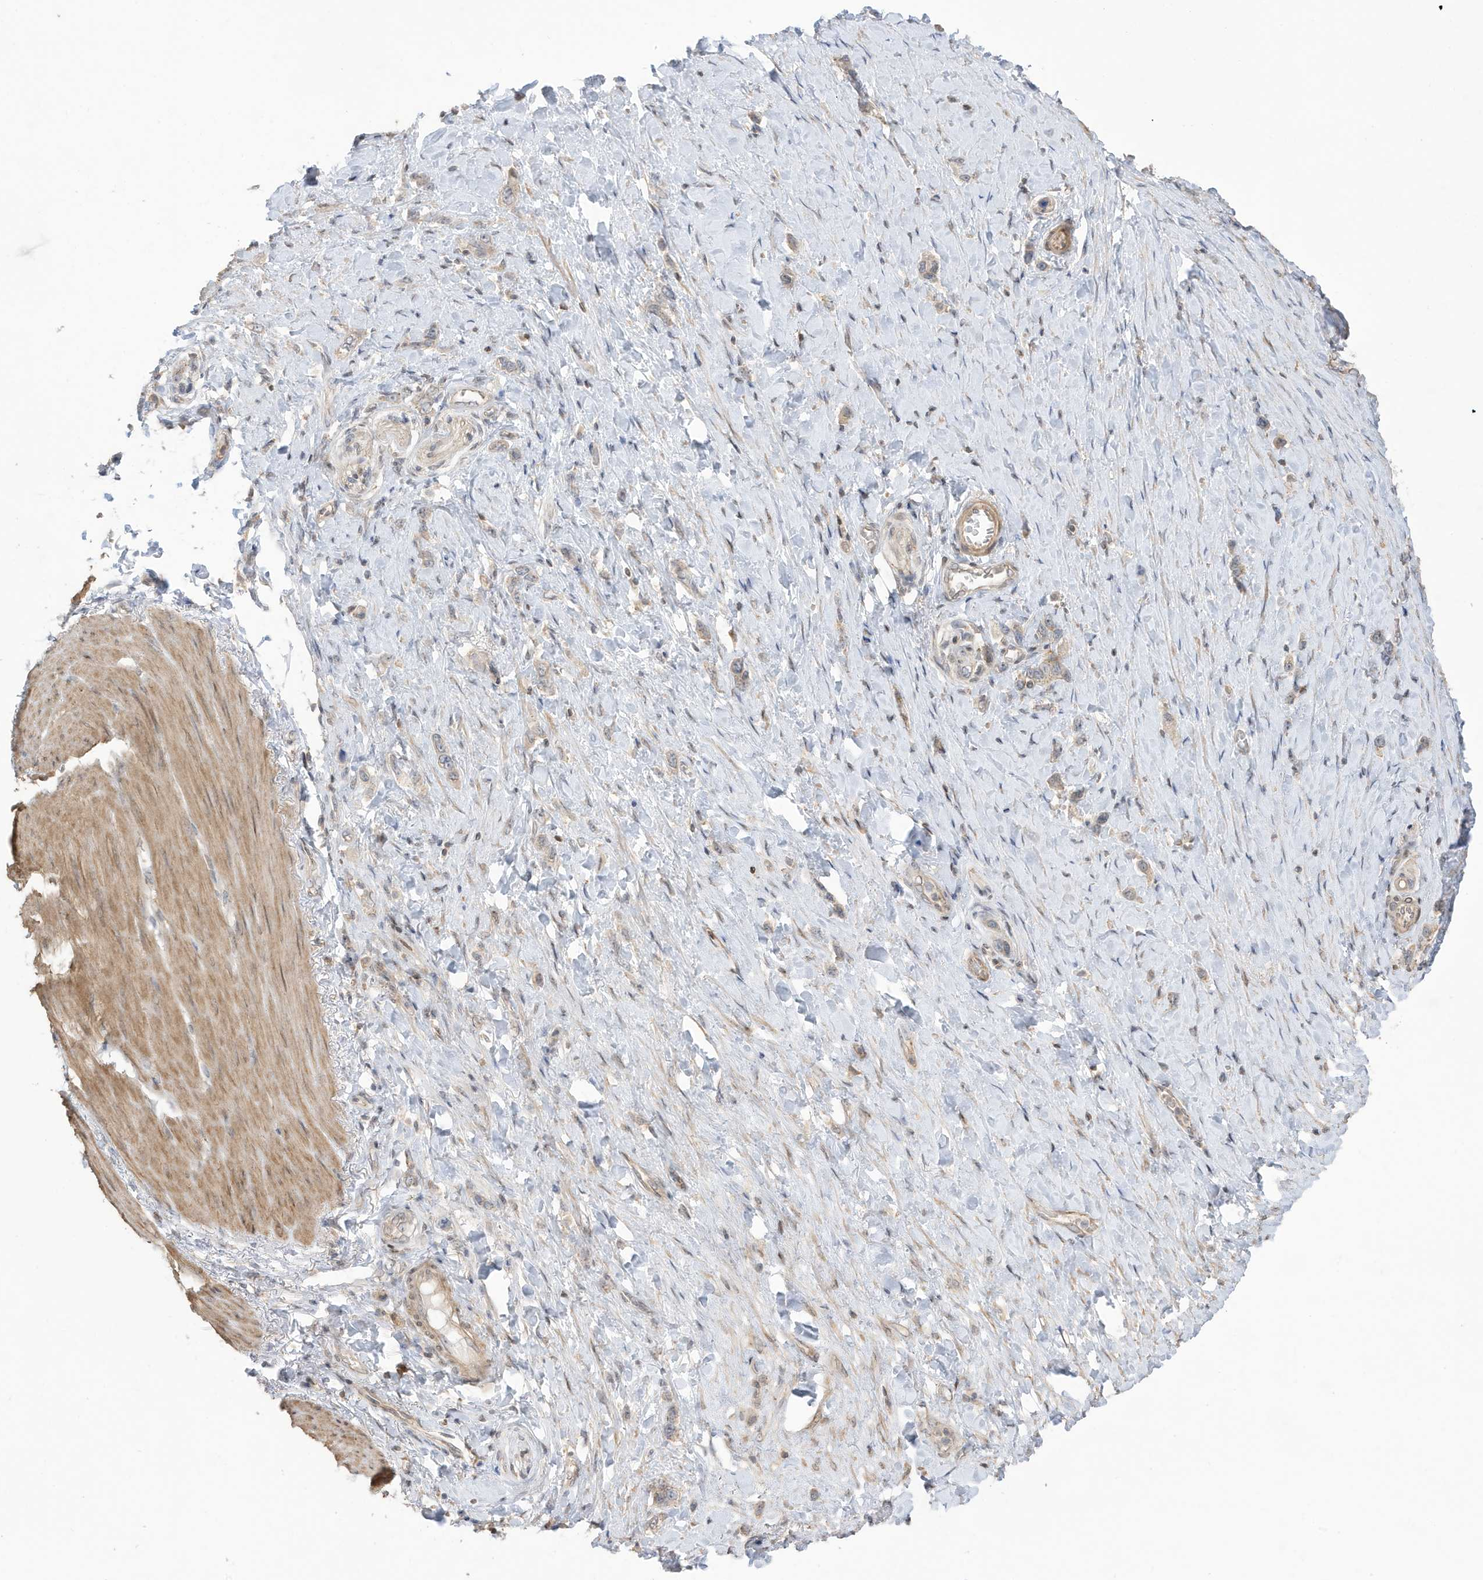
{"staining": {"intensity": "weak", "quantity": "25%-75%", "location": "cytoplasmic/membranous"}, "tissue": "stomach cancer", "cell_type": "Tumor cells", "image_type": "cancer", "snomed": [{"axis": "morphology", "description": "Adenocarcinoma, NOS"}, {"axis": "topography", "description": "Stomach"}], "caption": "IHC (DAB) staining of stomach cancer demonstrates weak cytoplasmic/membranous protein positivity in approximately 25%-75% of tumor cells. (IHC, brightfield microscopy, high magnification).", "gene": "TAB3", "patient": {"sex": "female", "age": 65}}